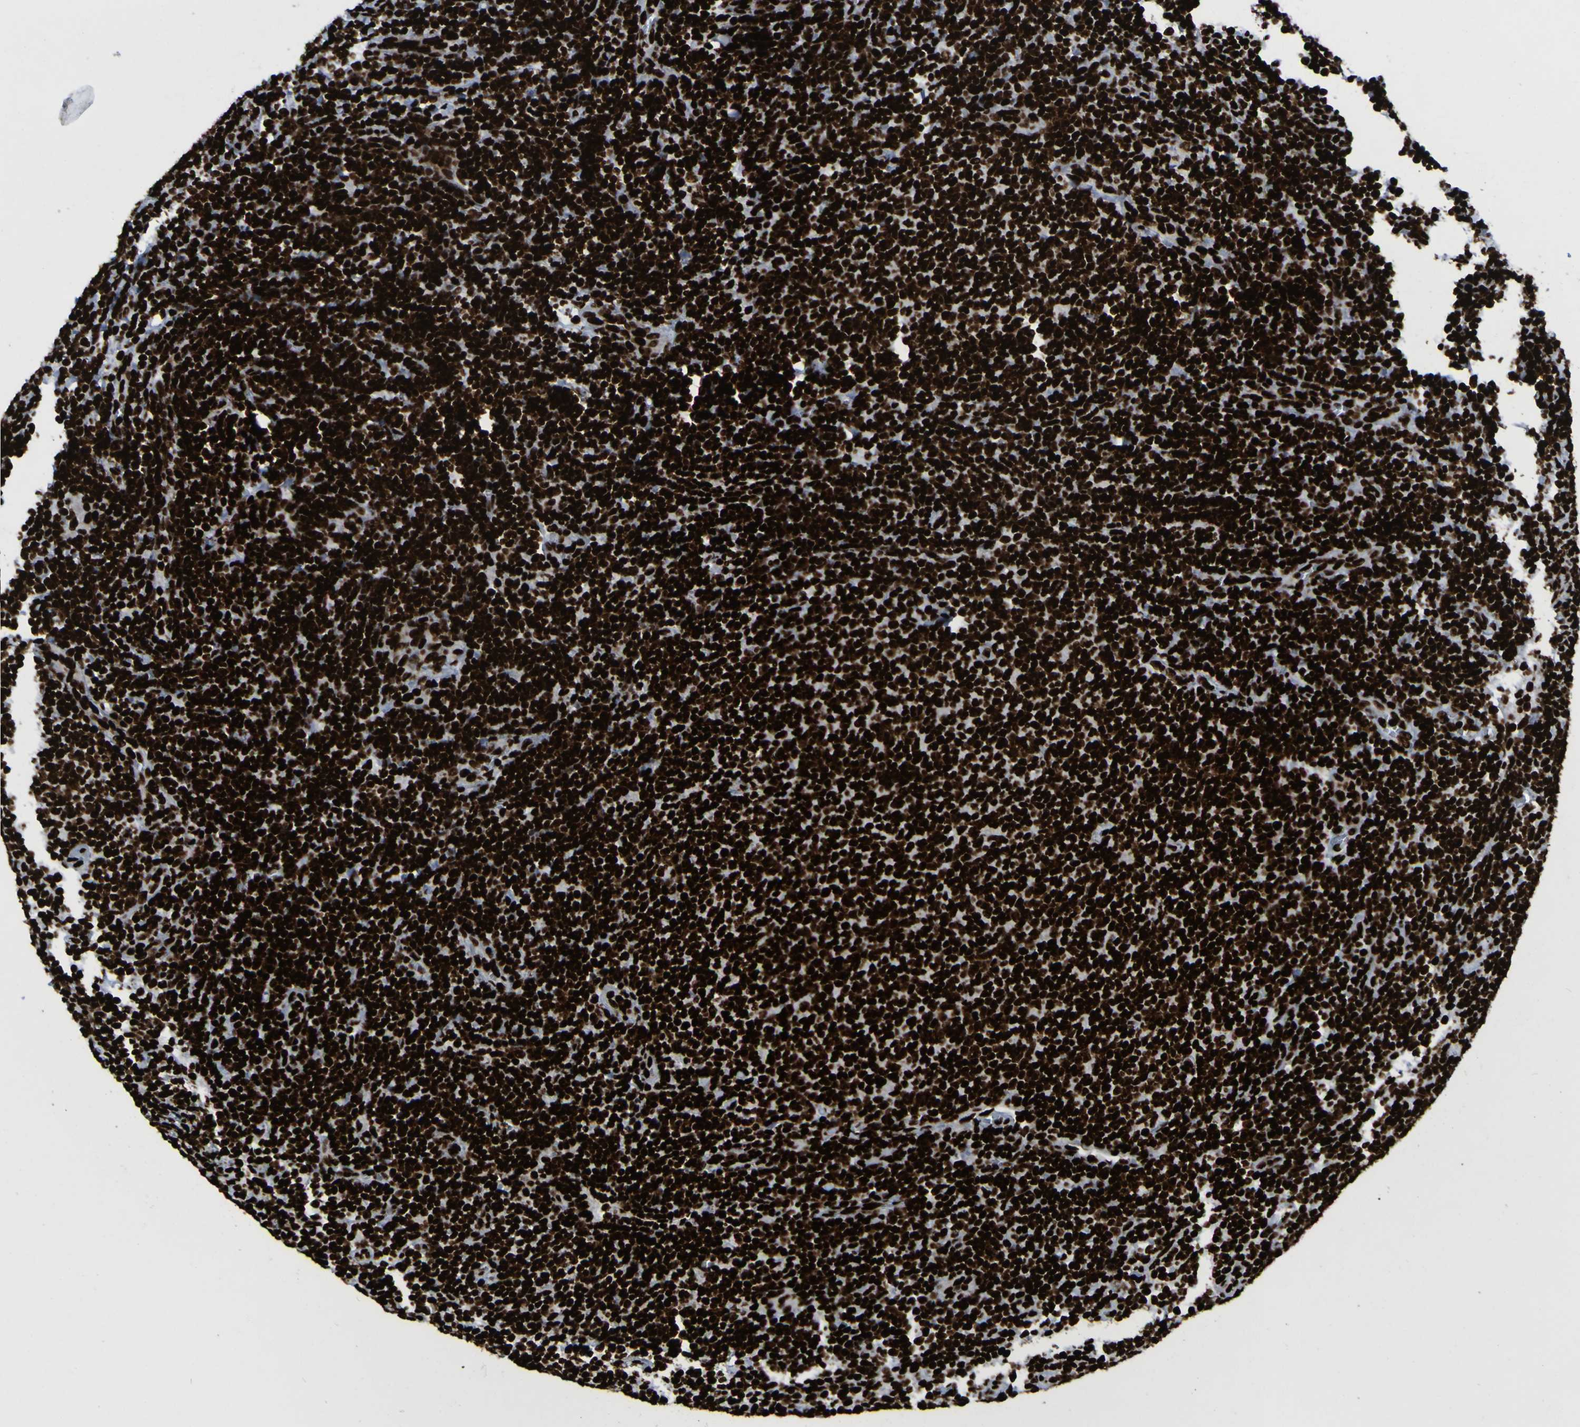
{"staining": {"intensity": "strong", "quantity": ">75%", "location": "nuclear"}, "tissue": "lymphoma", "cell_type": "Tumor cells", "image_type": "cancer", "snomed": [{"axis": "morphology", "description": "Malignant lymphoma, non-Hodgkin's type, Low grade"}, {"axis": "topography", "description": "Lymph node"}], "caption": "Immunohistochemistry of human low-grade malignant lymphoma, non-Hodgkin's type reveals high levels of strong nuclear staining in about >75% of tumor cells. The staining was performed using DAB (3,3'-diaminobenzidine) to visualize the protein expression in brown, while the nuclei were stained in blue with hematoxylin (Magnification: 20x).", "gene": "NPM1", "patient": {"sex": "male", "age": 66}}